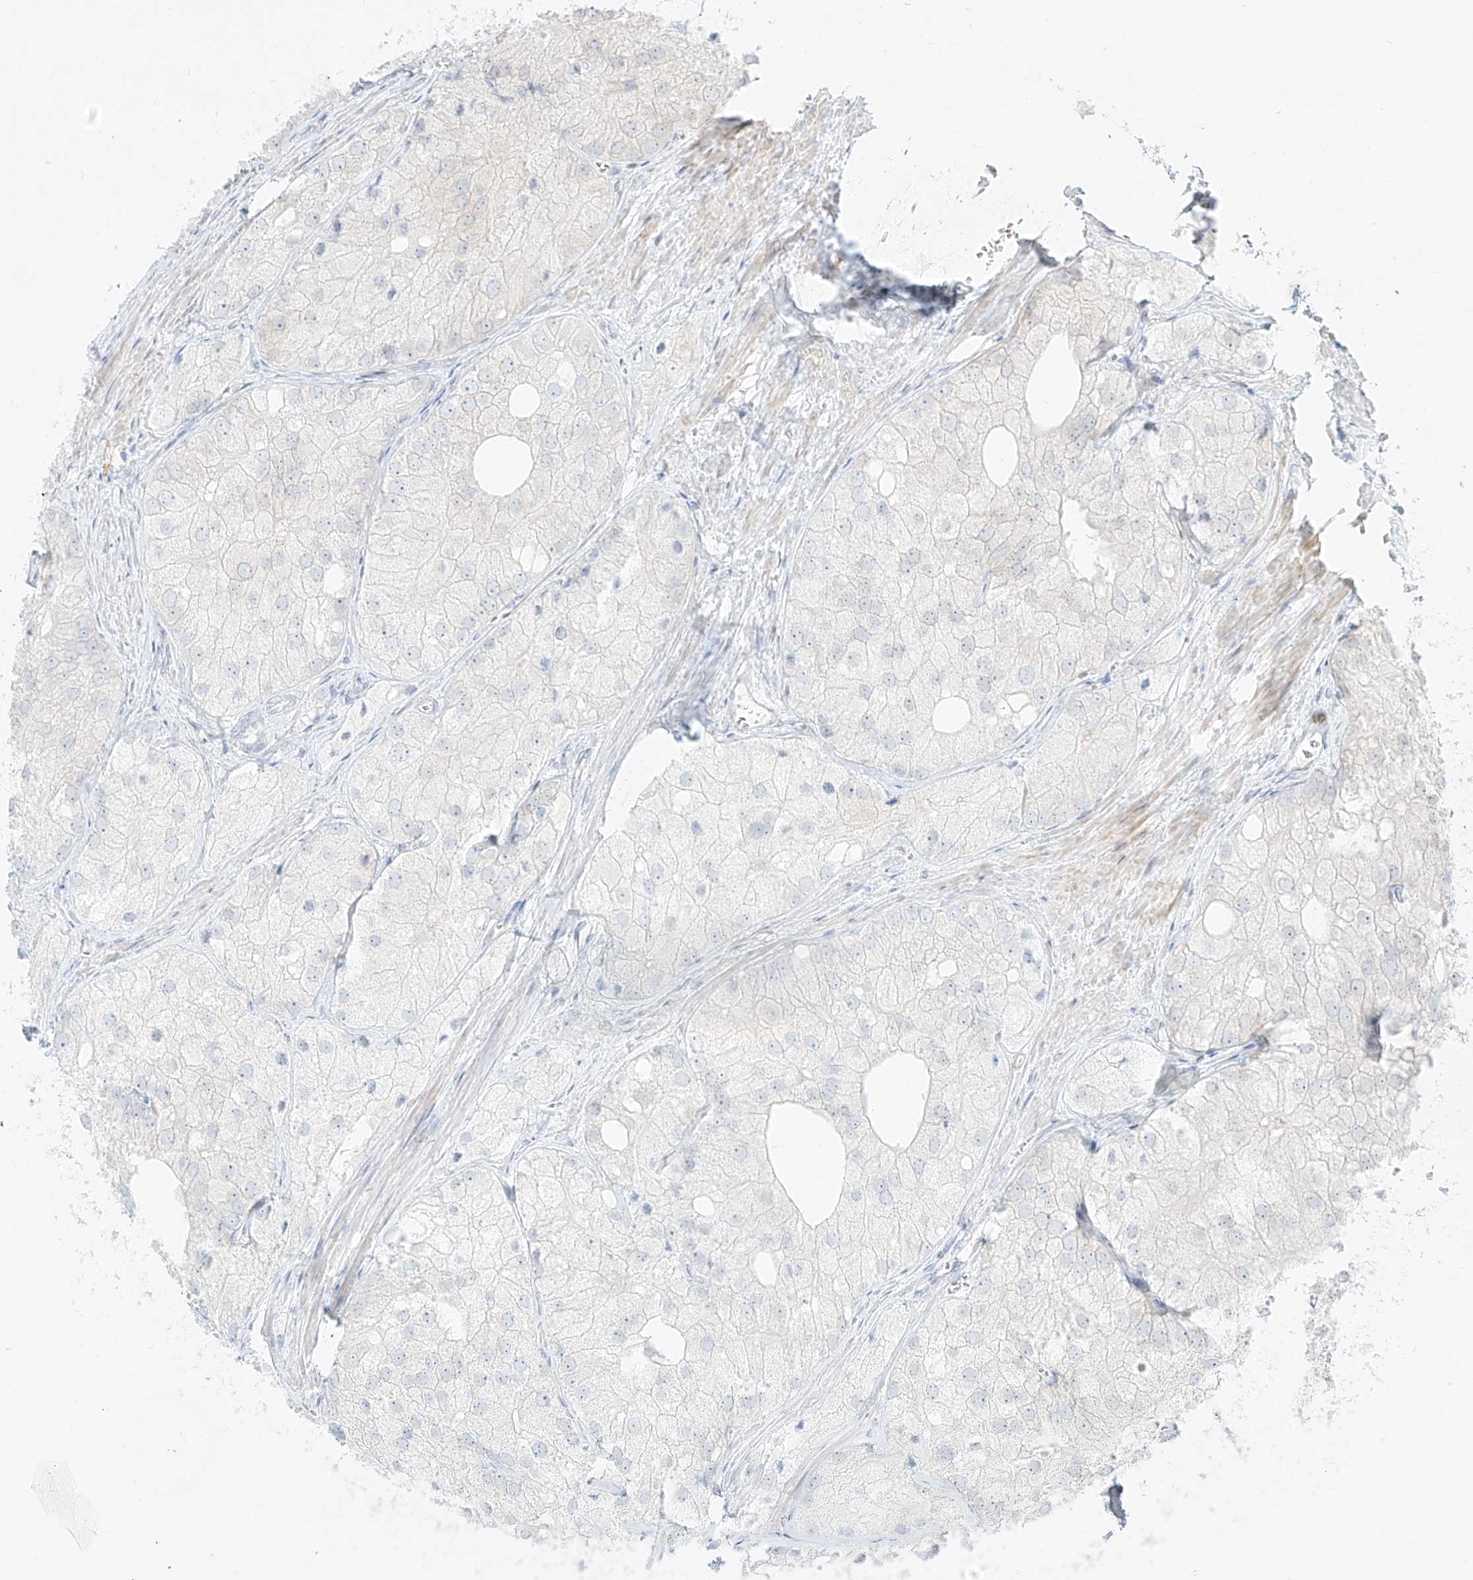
{"staining": {"intensity": "negative", "quantity": "none", "location": "none"}, "tissue": "prostate cancer", "cell_type": "Tumor cells", "image_type": "cancer", "snomed": [{"axis": "morphology", "description": "Adenocarcinoma, Low grade"}, {"axis": "topography", "description": "Prostate"}], "caption": "Prostate cancer (adenocarcinoma (low-grade)) was stained to show a protein in brown. There is no significant expression in tumor cells.", "gene": "NHSL1", "patient": {"sex": "male", "age": 69}}